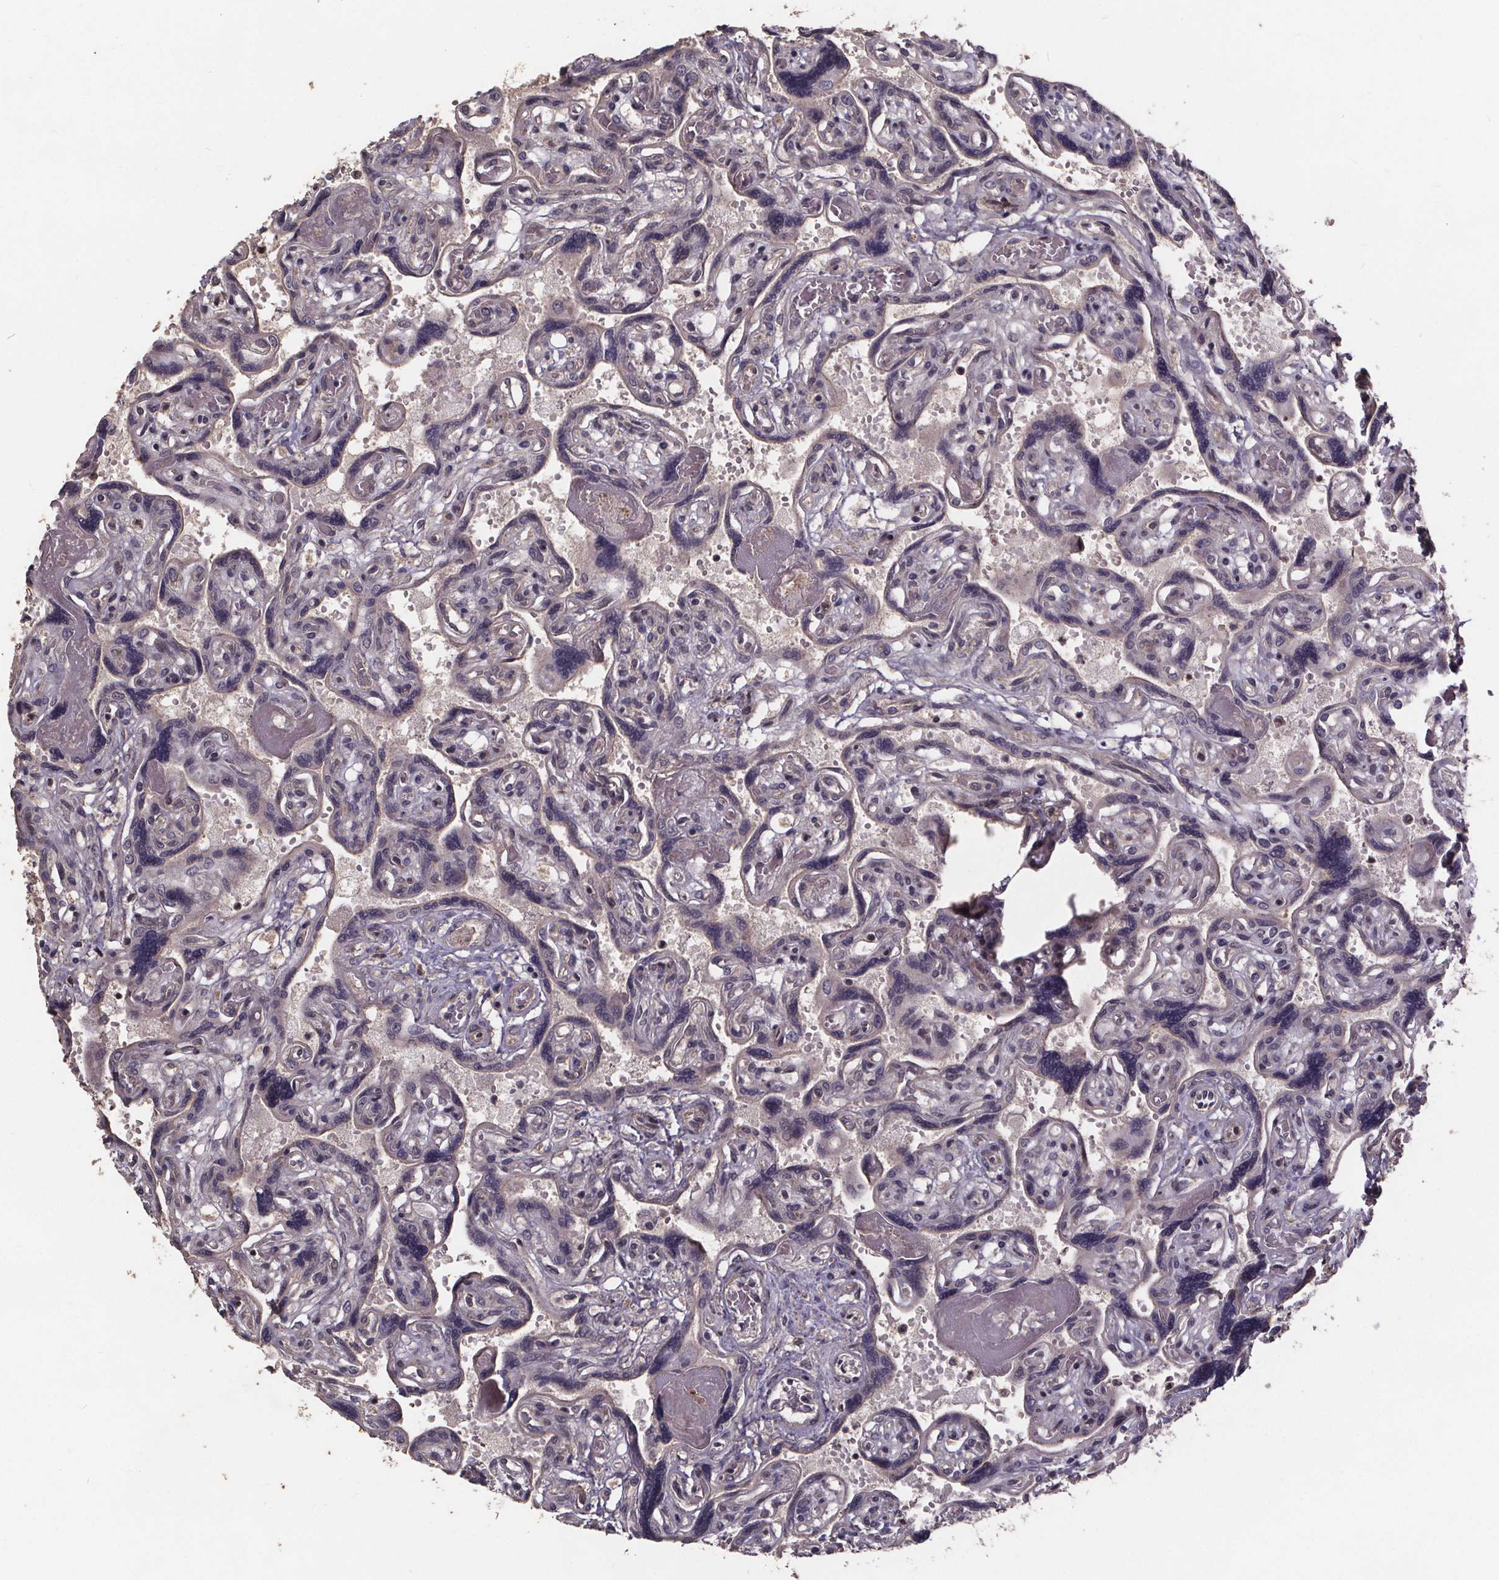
{"staining": {"intensity": "weak", "quantity": "<25%", "location": "cytoplasmic/membranous"}, "tissue": "placenta", "cell_type": "Decidual cells", "image_type": "normal", "snomed": [{"axis": "morphology", "description": "Normal tissue, NOS"}, {"axis": "topography", "description": "Placenta"}], "caption": "Immunohistochemical staining of normal human placenta demonstrates no significant expression in decidual cells. (DAB IHC, high magnification).", "gene": "YME1L1", "patient": {"sex": "female", "age": 32}}